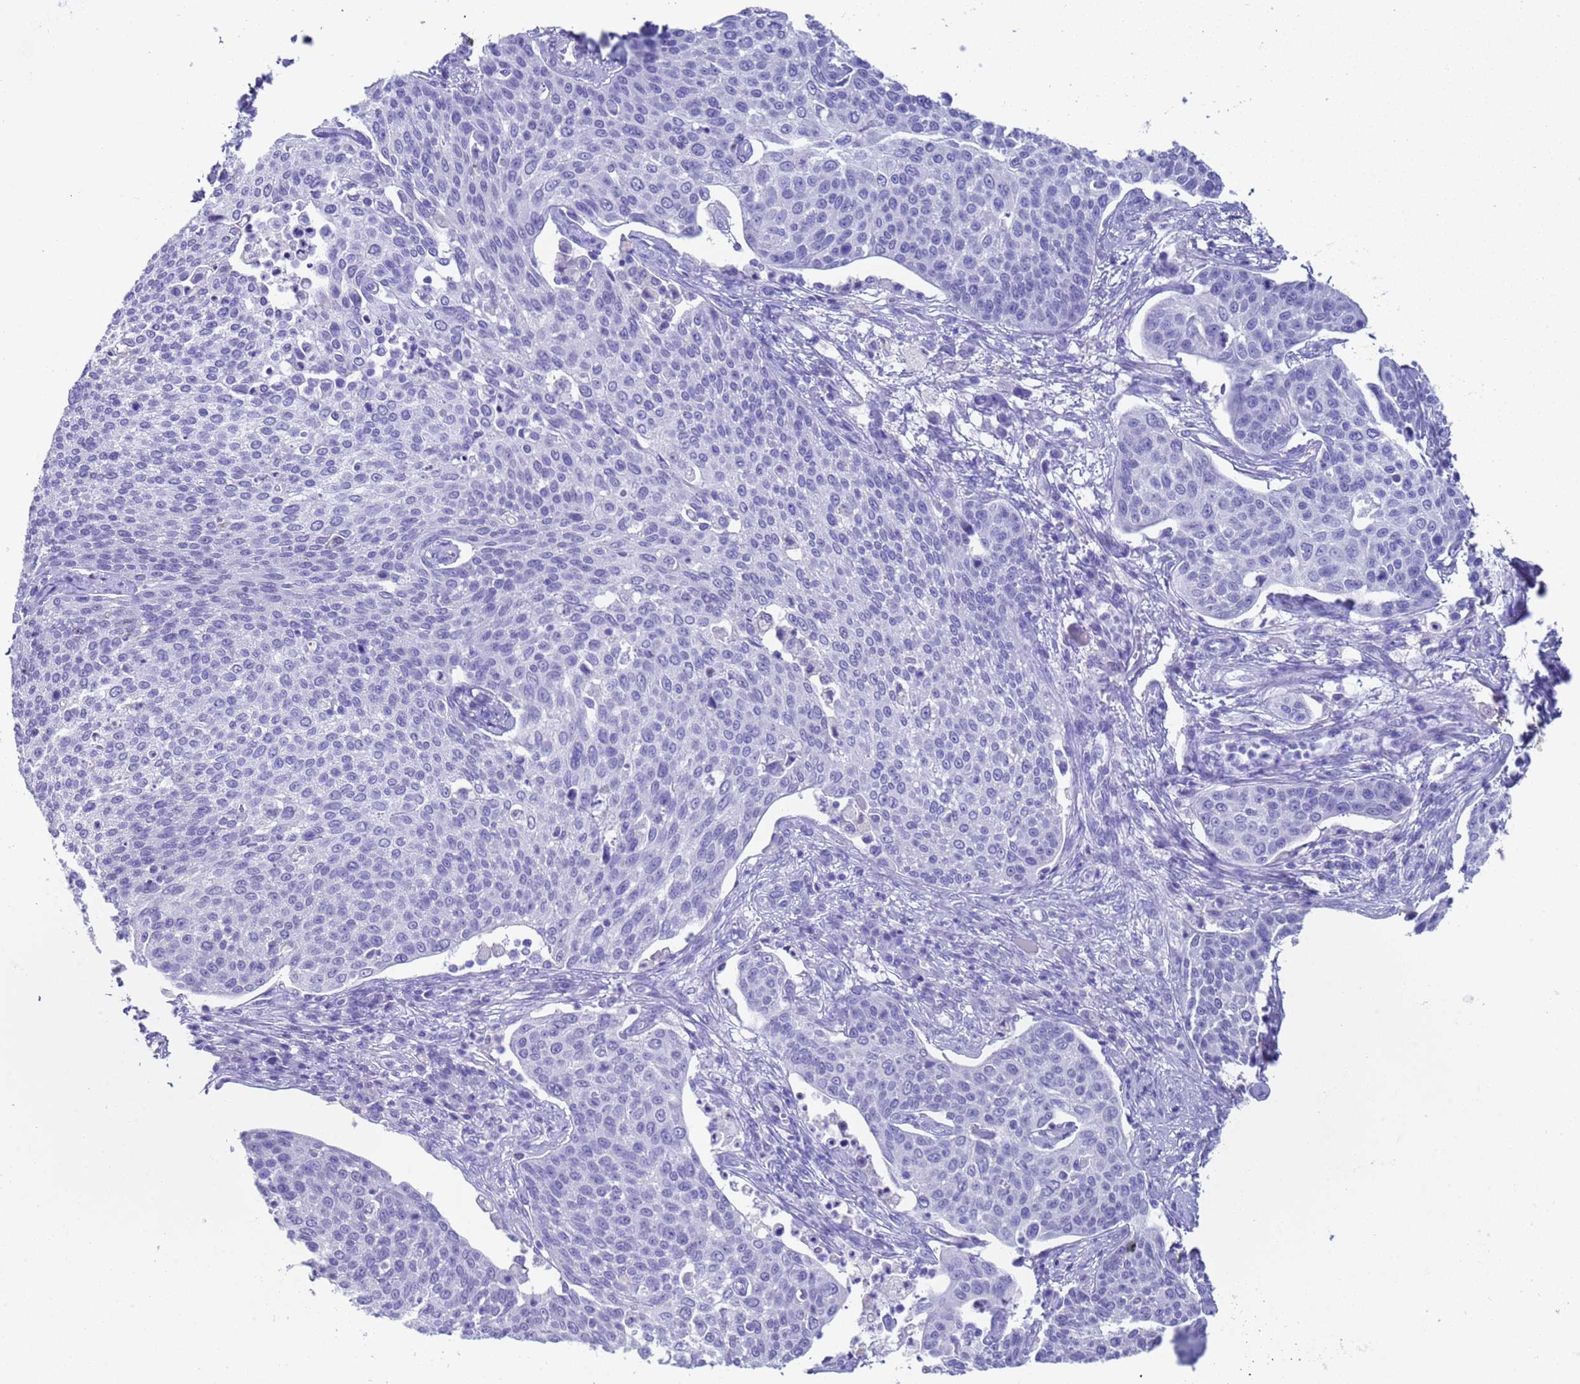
{"staining": {"intensity": "negative", "quantity": "none", "location": "none"}, "tissue": "cervical cancer", "cell_type": "Tumor cells", "image_type": "cancer", "snomed": [{"axis": "morphology", "description": "Squamous cell carcinoma, NOS"}, {"axis": "topography", "description": "Cervix"}], "caption": "Tumor cells show no significant staining in squamous cell carcinoma (cervical).", "gene": "CKM", "patient": {"sex": "female", "age": 34}}